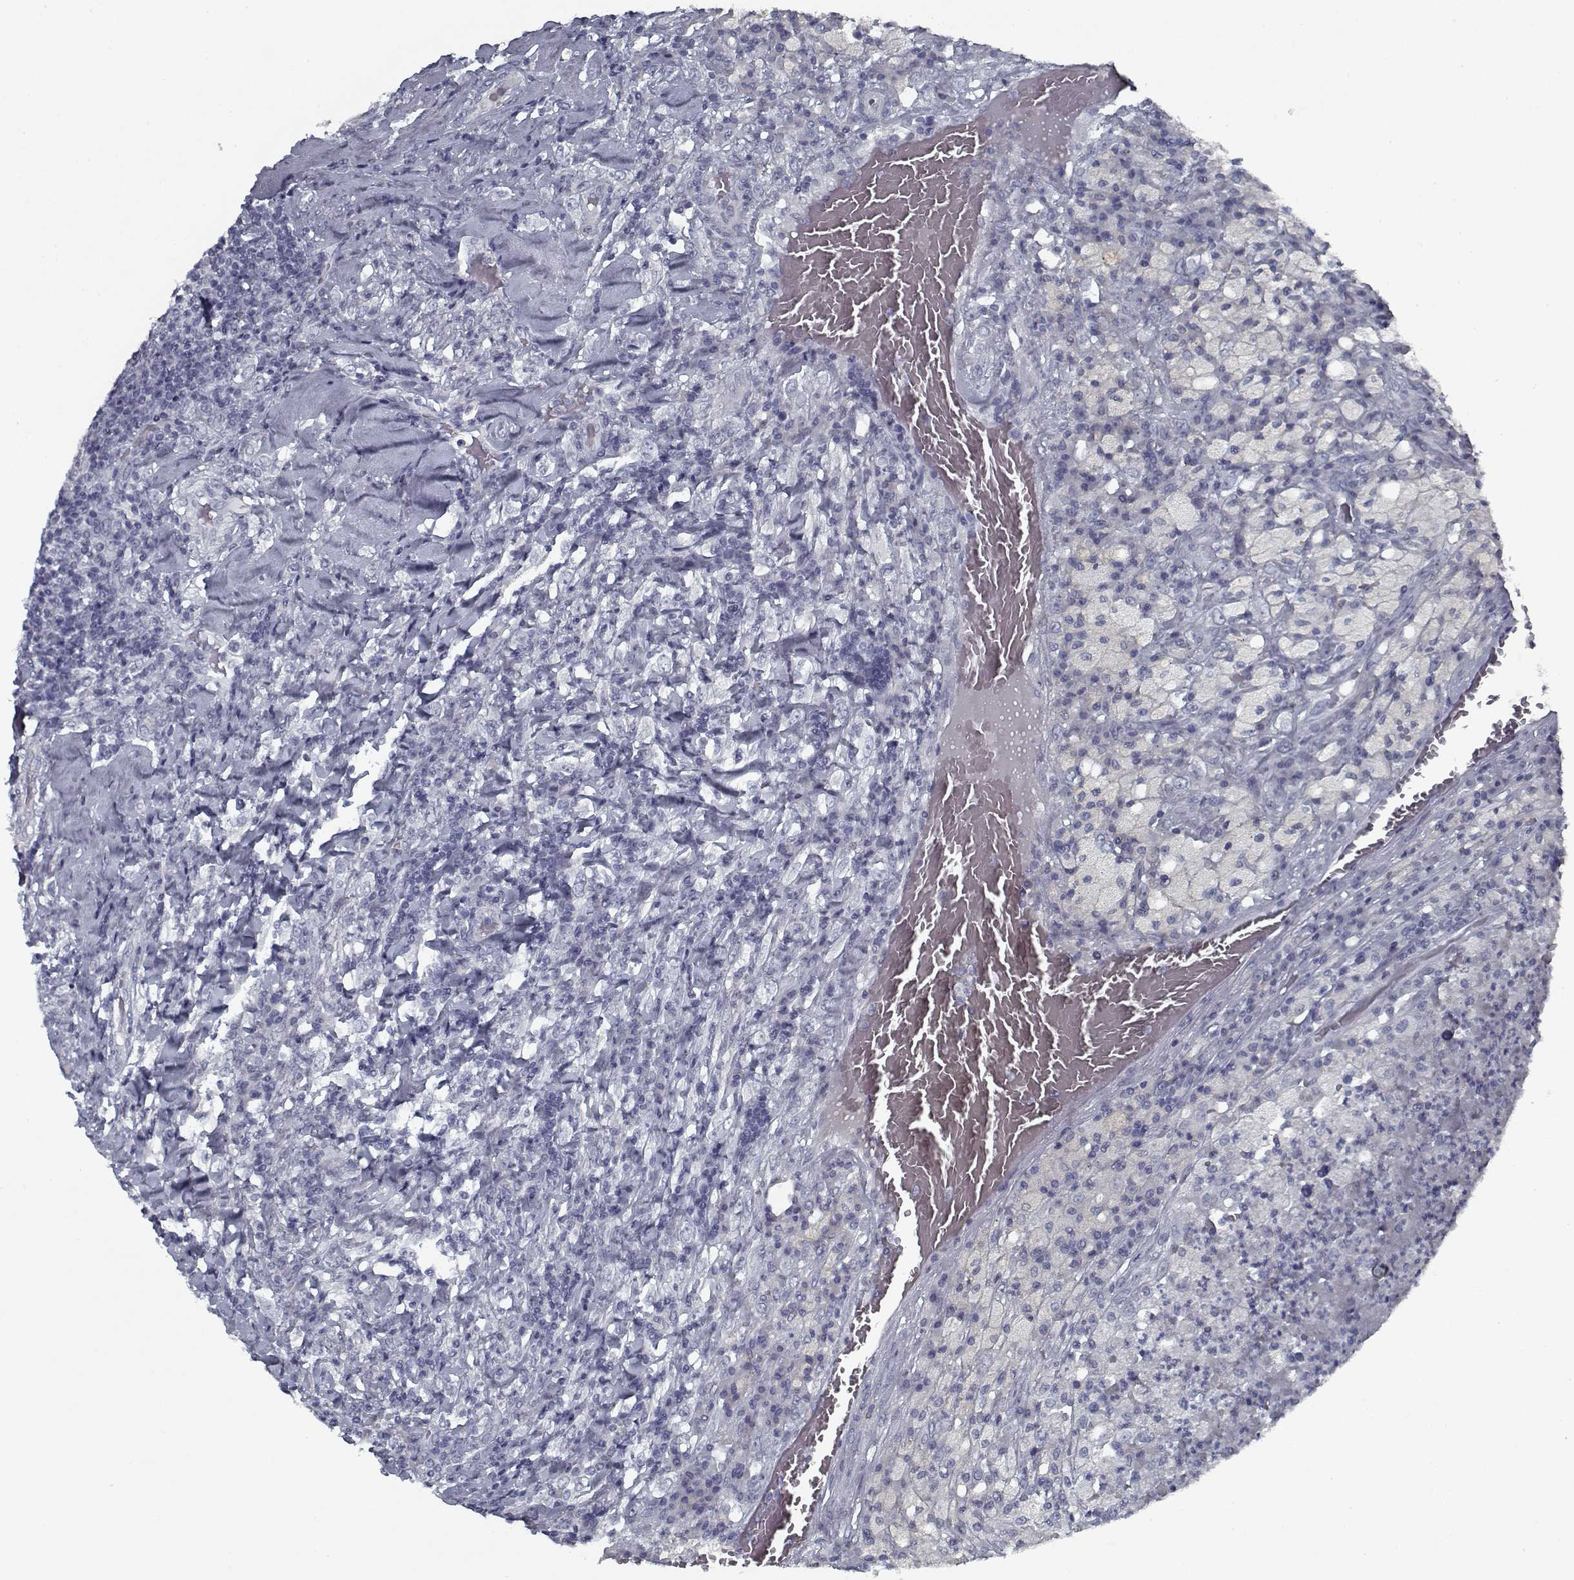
{"staining": {"intensity": "negative", "quantity": "none", "location": "none"}, "tissue": "testis cancer", "cell_type": "Tumor cells", "image_type": "cancer", "snomed": [{"axis": "morphology", "description": "Necrosis, NOS"}, {"axis": "morphology", "description": "Carcinoma, Embryonal, NOS"}, {"axis": "topography", "description": "Testis"}], "caption": "Immunohistochemistry micrograph of testis embryonal carcinoma stained for a protein (brown), which shows no expression in tumor cells.", "gene": "GAD2", "patient": {"sex": "male", "age": 19}}